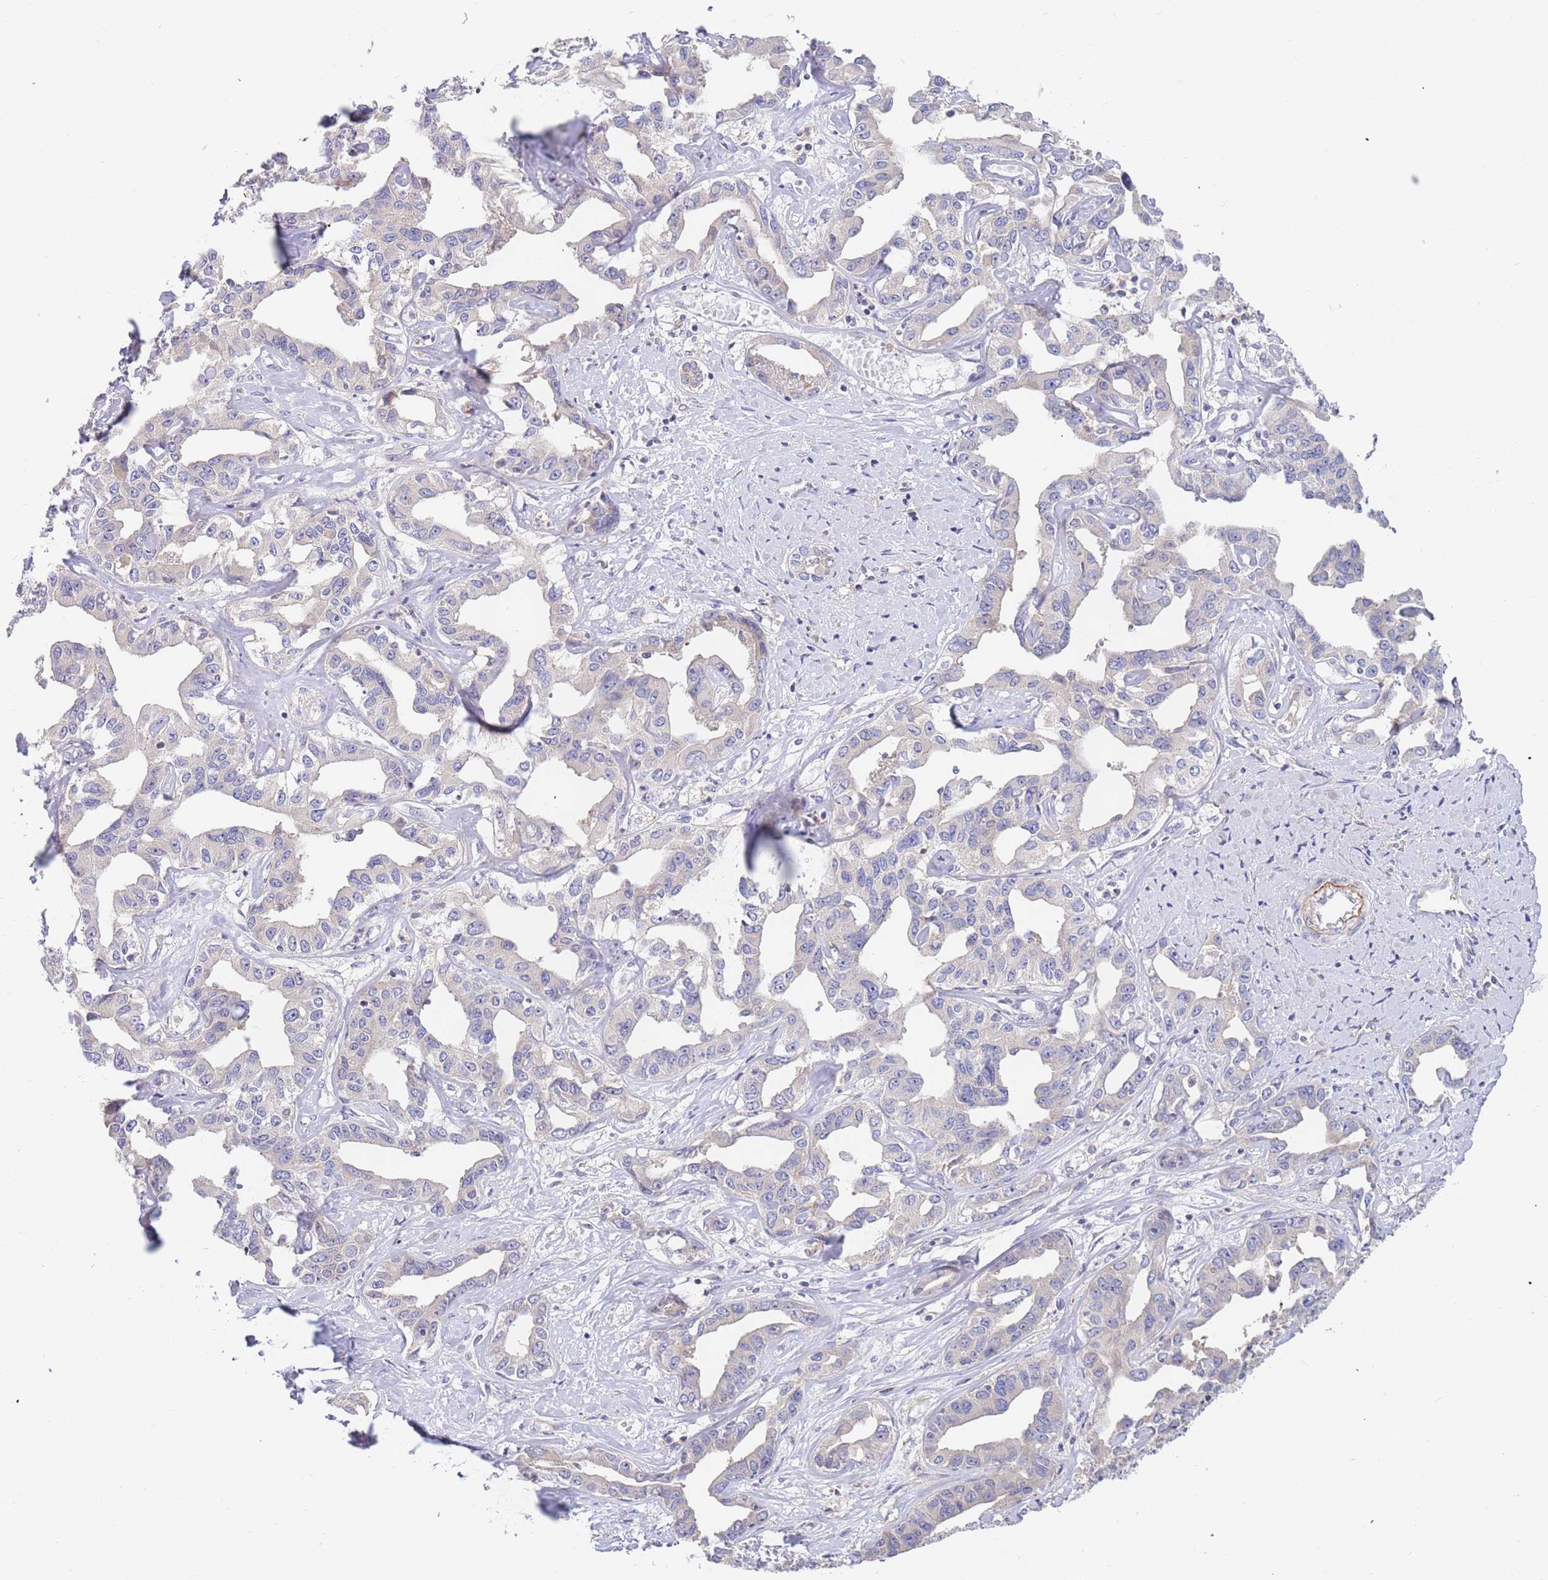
{"staining": {"intensity": "negative", "quantity": "none", "location": "none"}, "tissue": "liver cancer", "cell_type": "Tumor cells", "image_type": "cancer", "snomed": [{"axis": "morphology", "description": "Cholangiocarcinoma"}, {"axis": "topography", "description": "Liver"}], "caption": "Protein analysis of liver cancer demonstrates no significant positivity in tumor cells.", "gene": "BORCS5", "patient": {"sex": "male", "age": 59}}